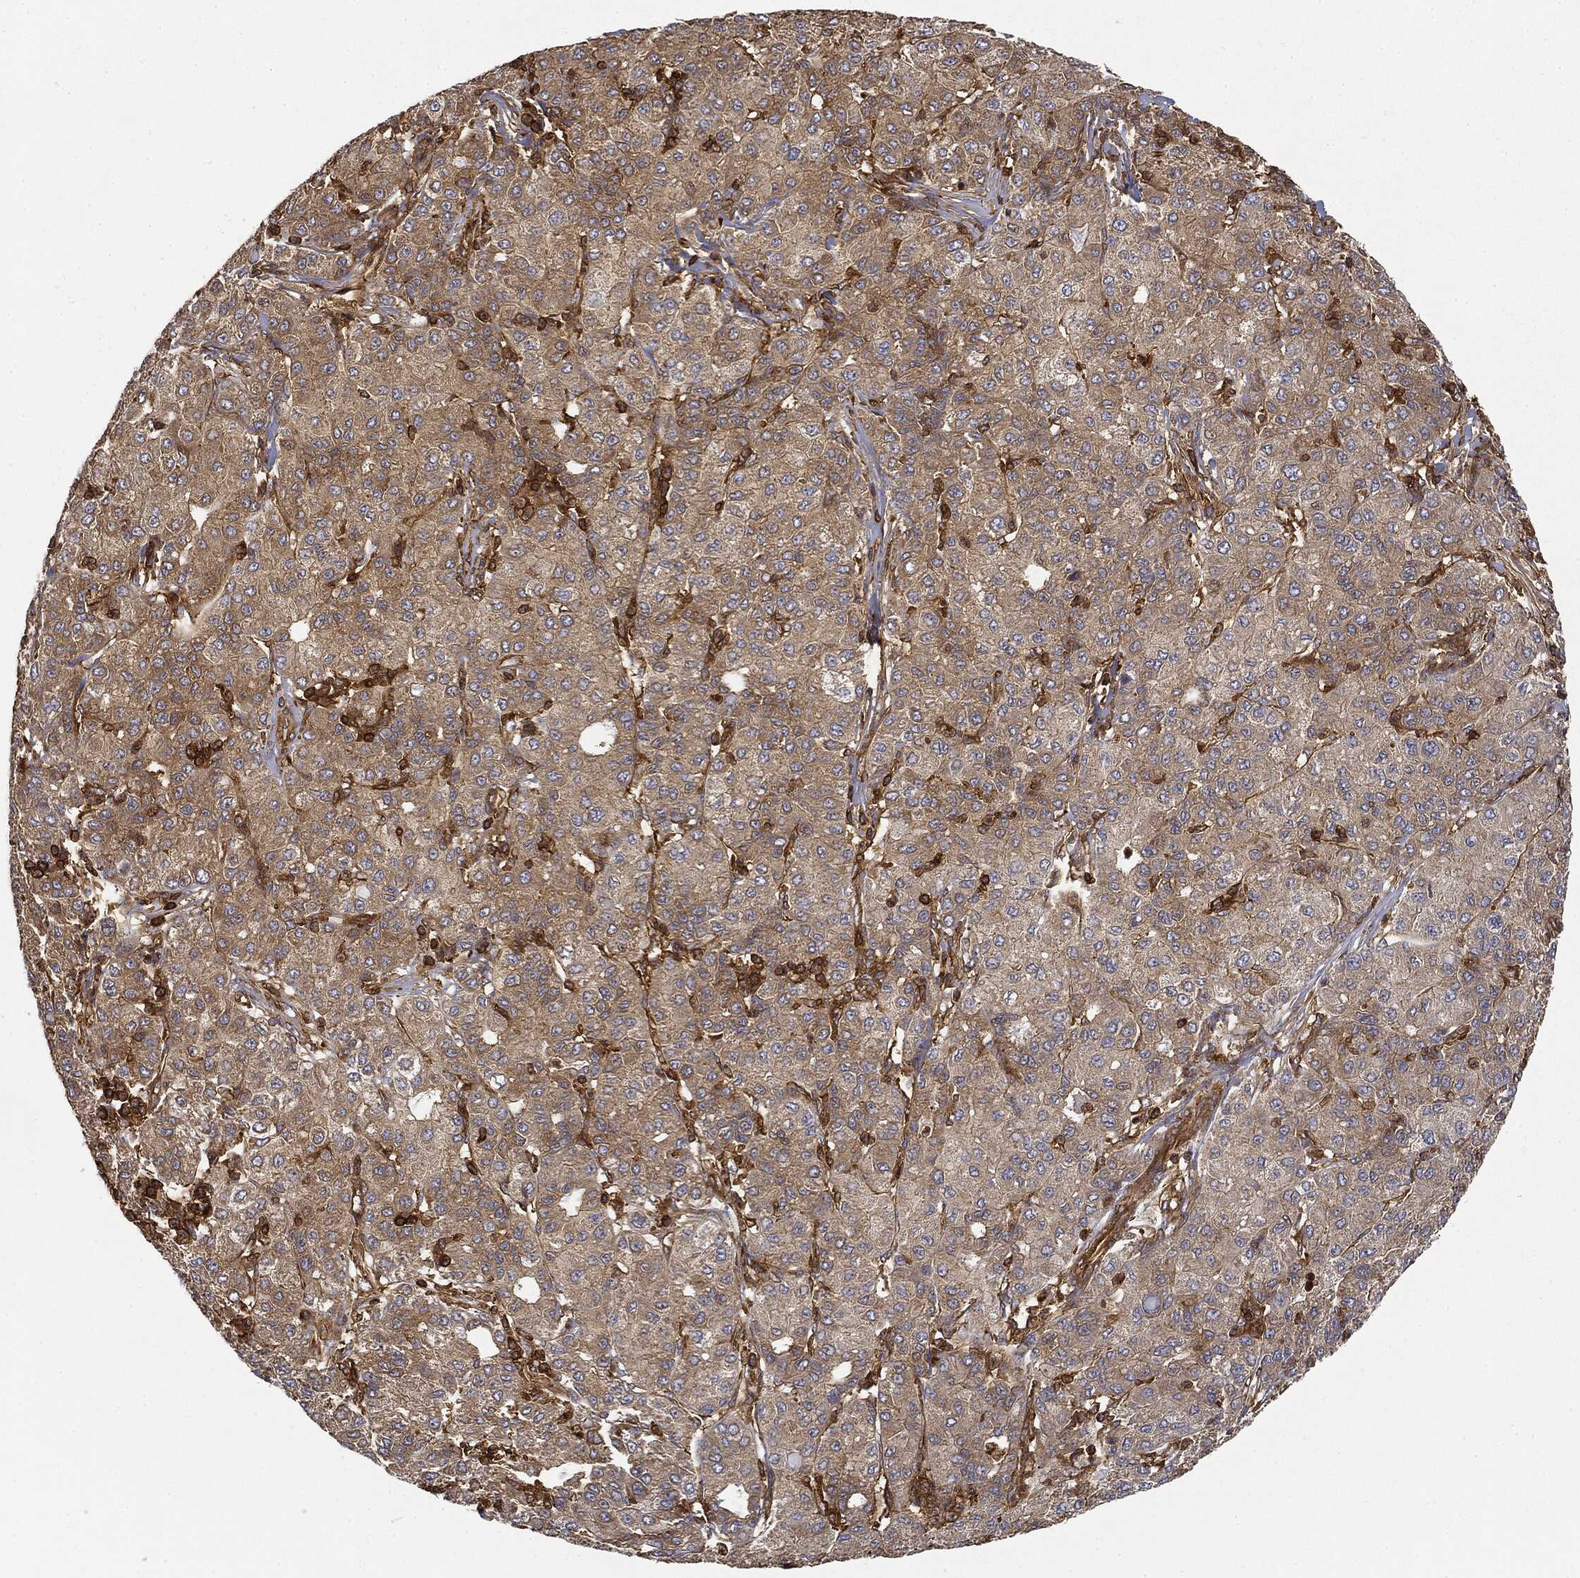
{"staining": {"intensity": "moderate", "quantity": ">75%", "location": "cytoplasmic/membranous"}, "tissue": "liver cancer", "cell_type": "Tumor cells", "image_type": "cancer", "snomed": [{"axis": "morphology", "description": "Carcinoma, Hepatocellular, NOS"}, {"axis": "topography", "description": "Liver"}], "caption": "About >75% of tumor cells in human hepatocellular carcinoma (liver) demonstrate moderate cytoplasmic/membranous protein positivity as visualized by brown immunohistochemical staining.", "gene": "WDR1", "patient": {"sex": "male", "age": 65}}